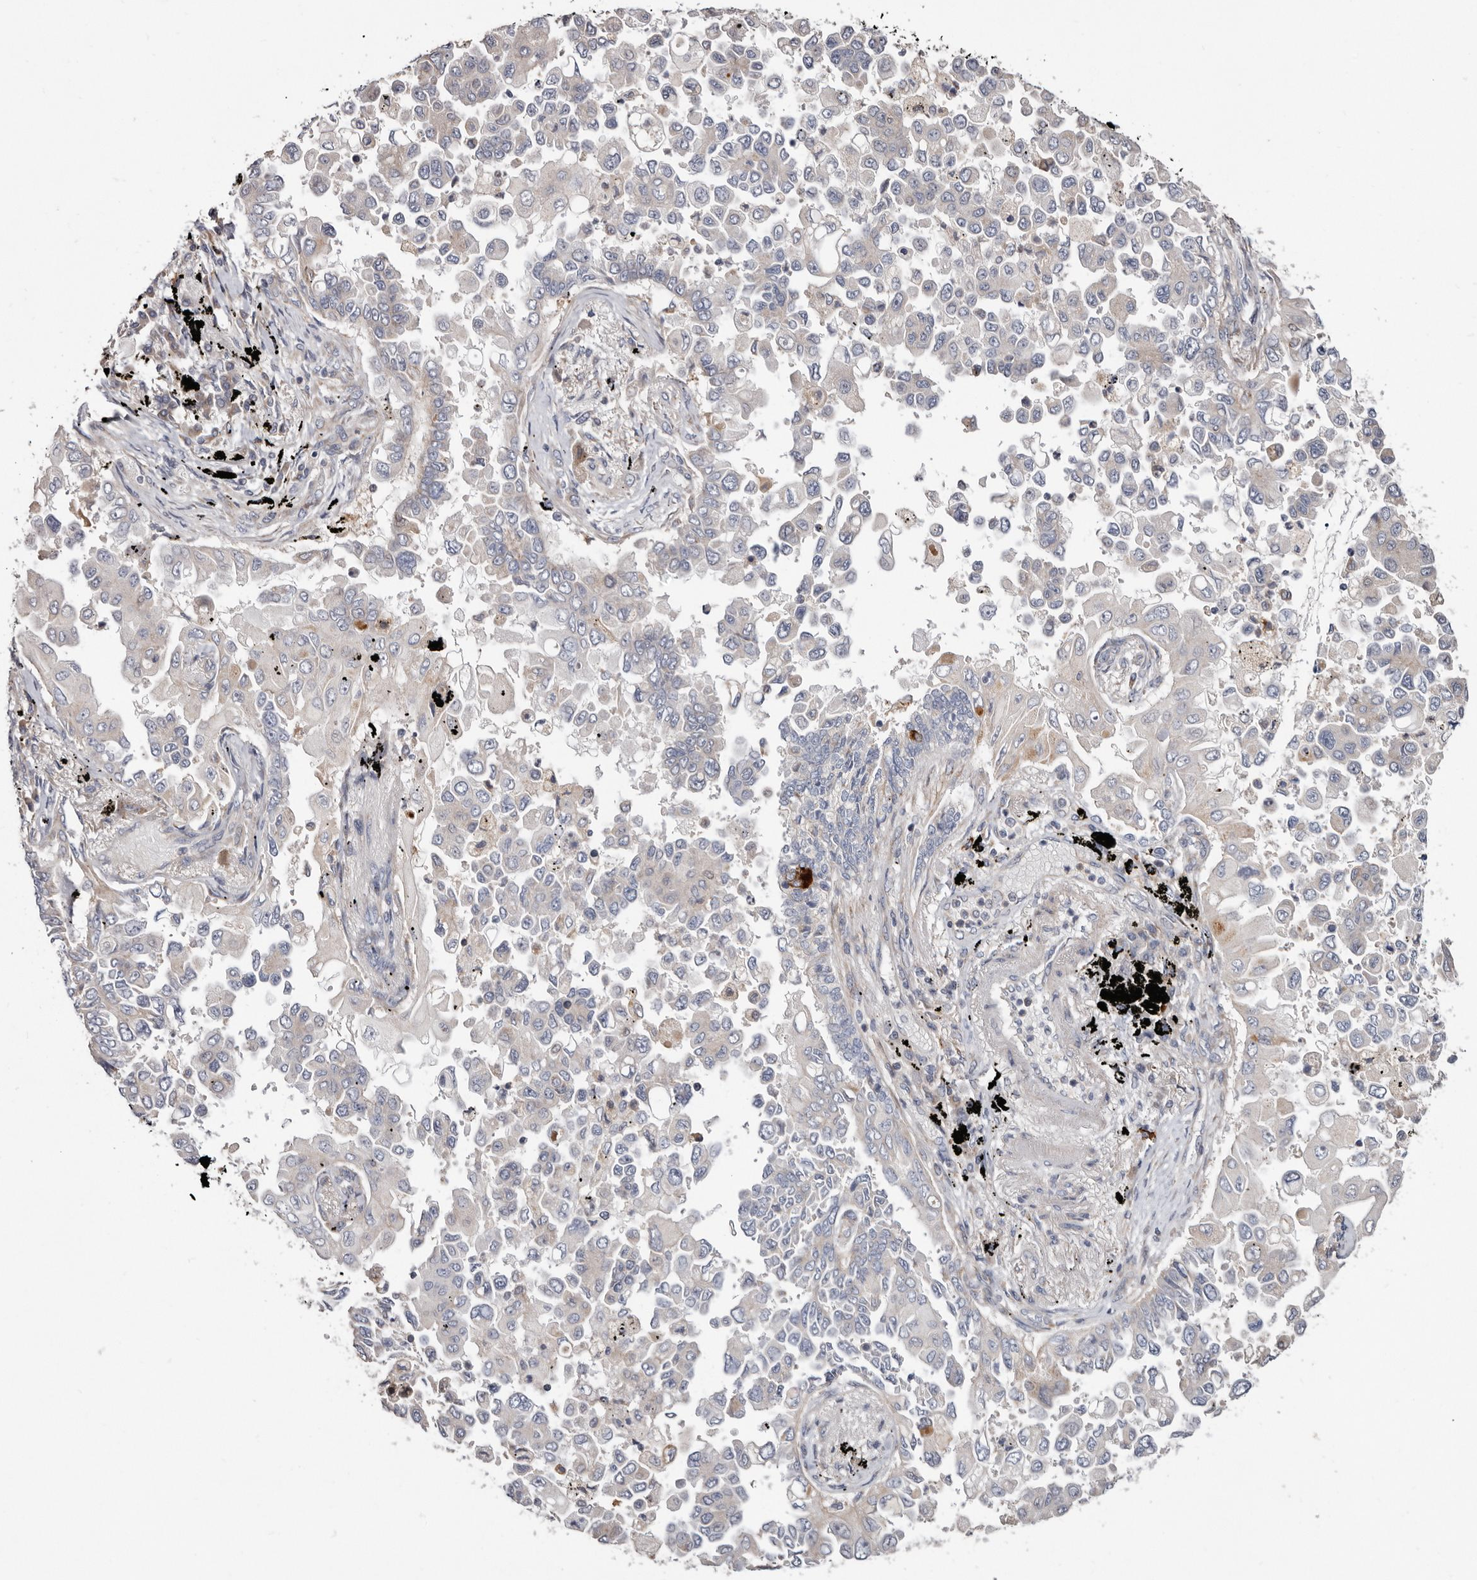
{"staining": {"intensity": "negative", "quantity": "none", "location": "none"}, "tissue": "lung cancer", "cell_type": "Tumor cells", "image_type": "cancer", "snomed": [{"axis": "morphology", "description": "Adenocarcinoma, NOS"}, {"axis": "topography", "description": "Lung"}], "caption": "The histopathology image displays no significant positivity in tumor cells of lung adenocarcinoma. The staining is performed using DAB (3,3'-diaminobenzidine) brown chromogen with nuclei counter-stained in using hematoxylin.", "gene": "ASIC5", "patient": {"sex": "female", "age": 67}}